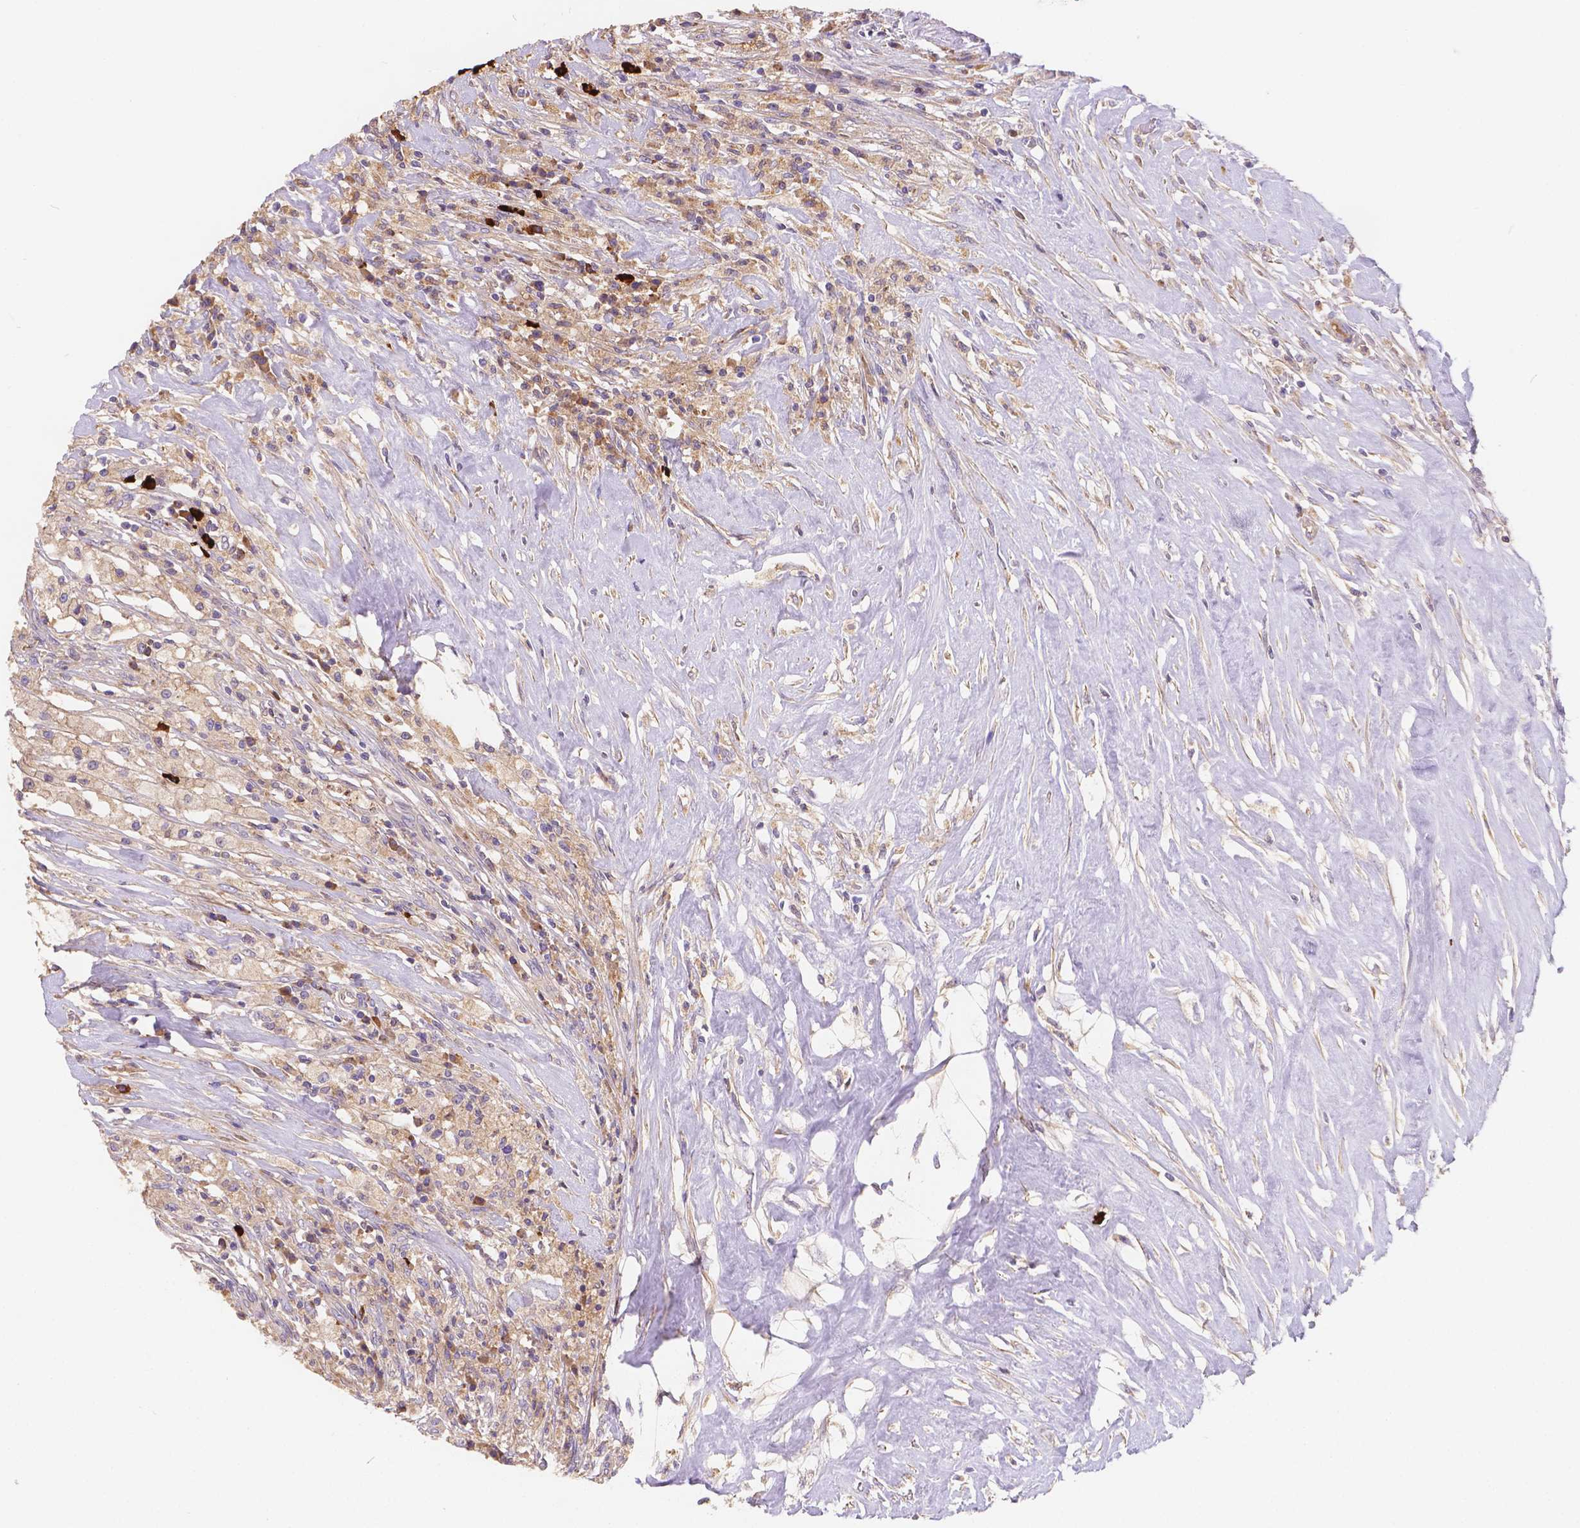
{"staining": {"intensity": "moderate", "quantity": "<25%", "location": "cytoplasmic/membranous"}, "tissue": "testis cancer", "cell_type": "Tumor cells", "image_type": "cancer", "snomed": [{"axis": "morphology", "description": "Necrosis, NOS"}, {"axis": "morphology", "description": "Carcinoma, Embryonal, NOS"}, {"axis": "topography", "description": "Testis"}], "caption": "Immunohistochemistry (IHC) micrograph of testis embryonal carcinoma stained for a protein (brown), which demonstrates low levels of moderate cytoplasmic/membranous positivity in approximately <25% of tumor cells.", "gene": "CDK10", "patient": {"sex": "male", "age": 19}}